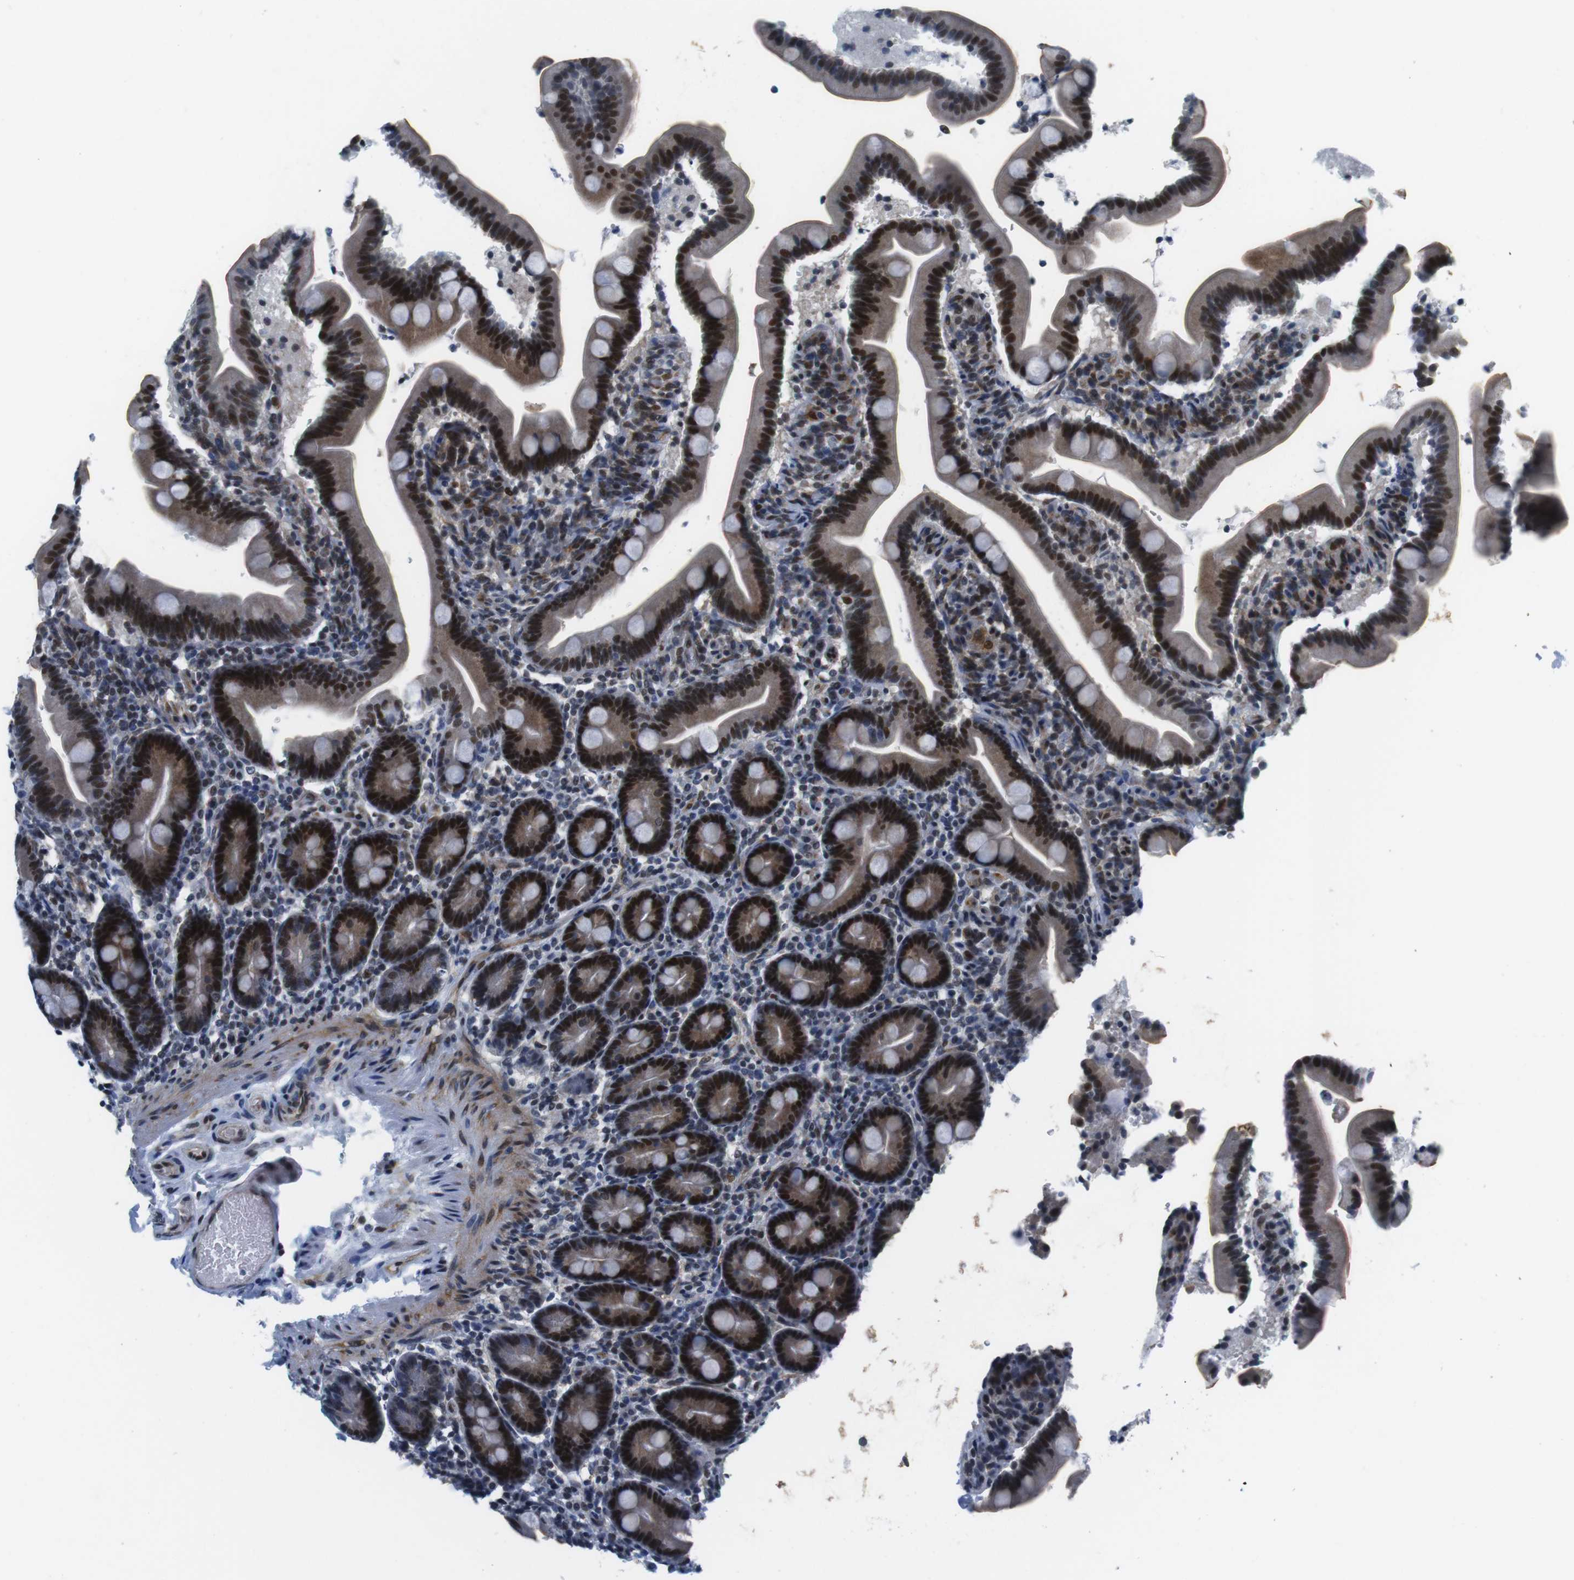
{"staining": {"intensity": "strong", "quantity": ">75%", "location": "nuclear"}, "tissue": "duodenum", "cell_type": "Glandular cells", "image_type": "normal", "snomed": [{"axis": "morphology", "description": "Normal tissue, NOS"}, {"axis": "topography", "description": "Duodenum"}], "caption": "Glandular cells reveal high levels of strong nuclear staining in approximately >75% of cells in normal duodenum.", "gene": "MLH1", "patient": {"sex": "male", "age": 54}}